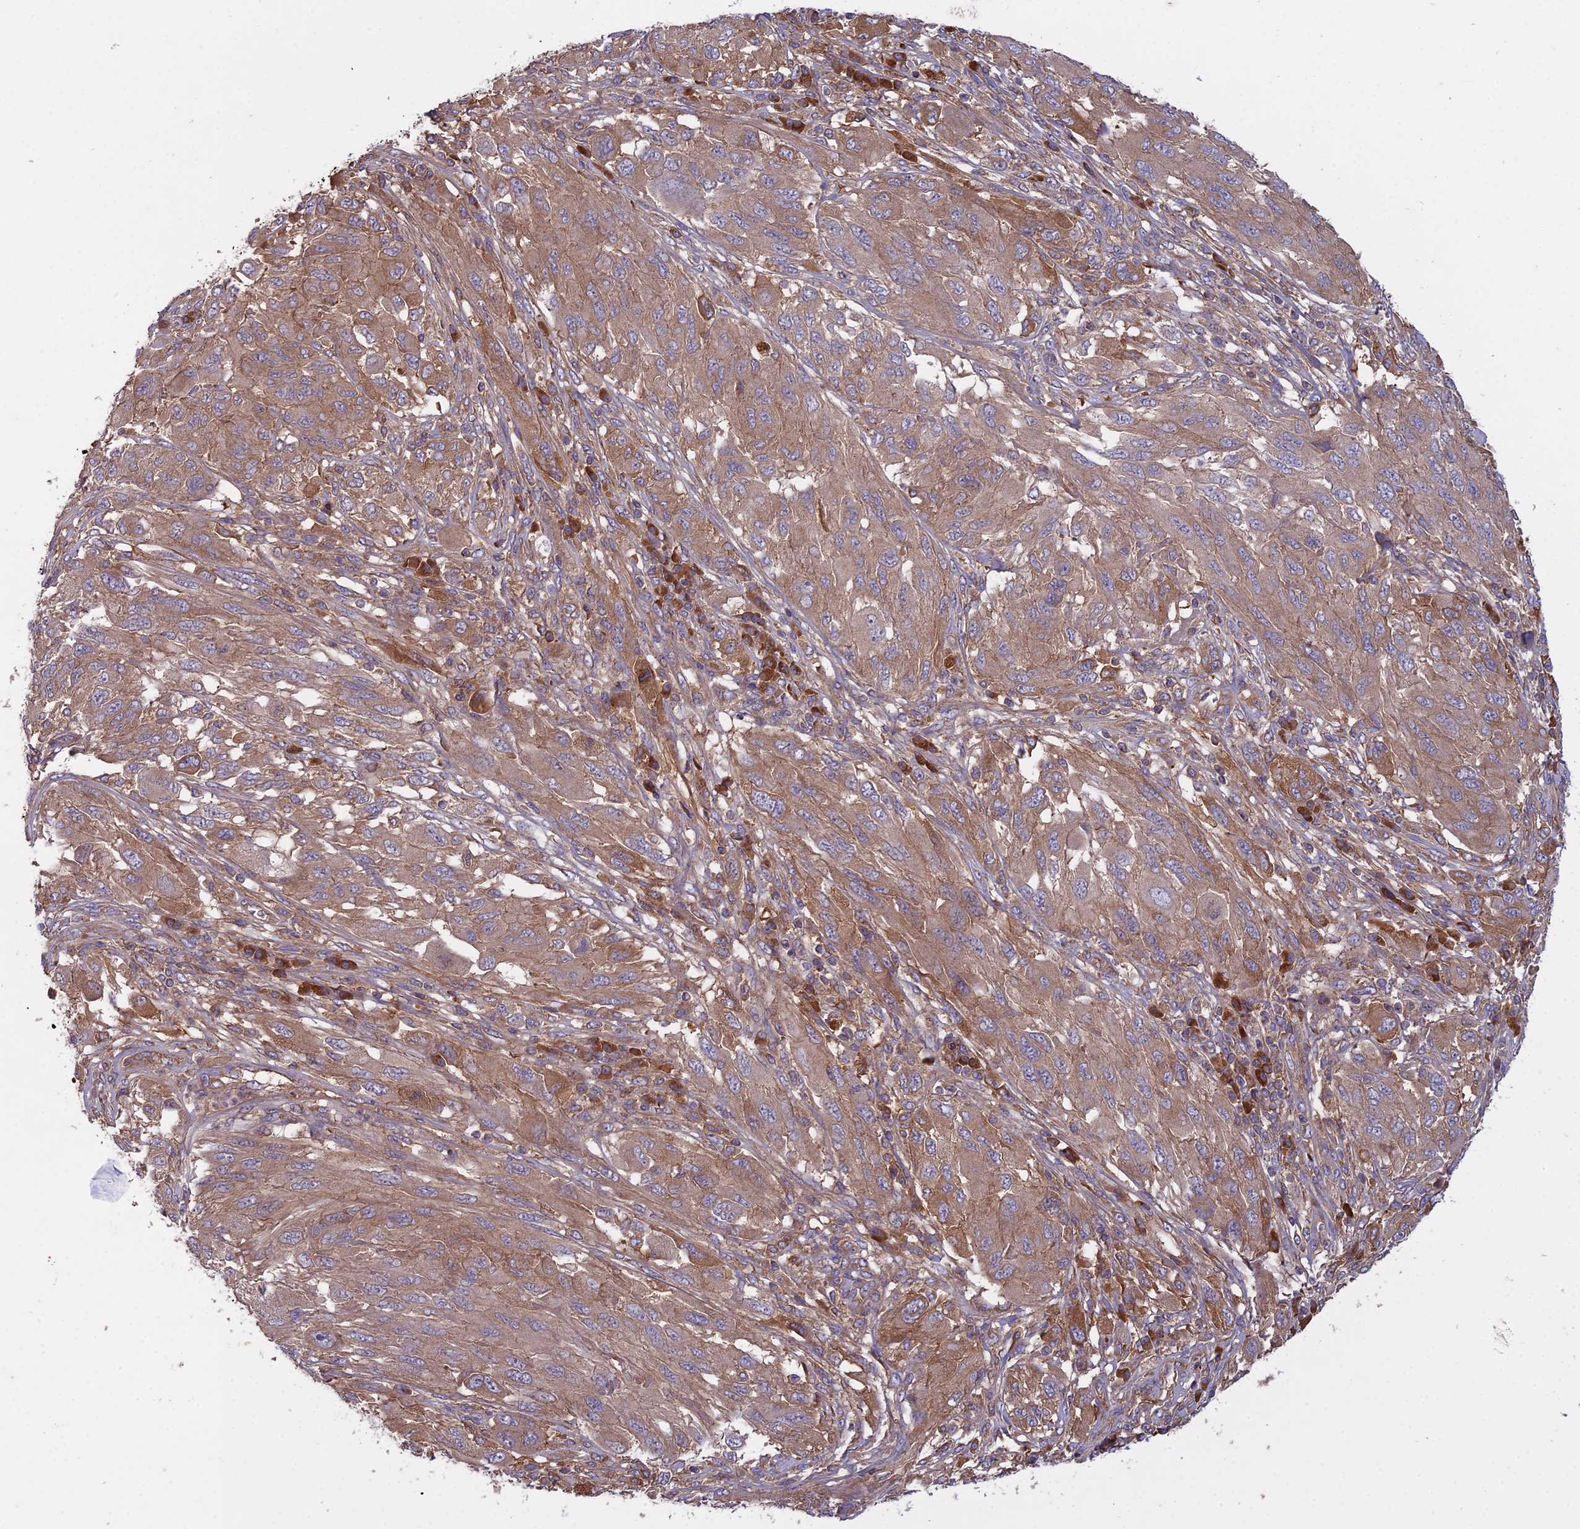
{"staining": {"intensity": "moderate", "quantity": ">75%", "location": "cytoplasmic/membranous"}, "tissue": "melanoma", "cell_type": "Tumor cells", "image_type": "cancer", "snomed": [{"axis": "morphology", "description": "Malignant melanoma, NOS"}, {"axis": "topography", "description": "Skin"}], "caption": "Melanoma was stained to show a protein in brown. There is medium levels of moderate cytoplasmic/membranous staining in about >75% of tumor cells. (DAB = brown stain, brightfield microscopy at high magnification).", "gene": "CCDC167", "patient": {"sex": "female", "age": 91}}